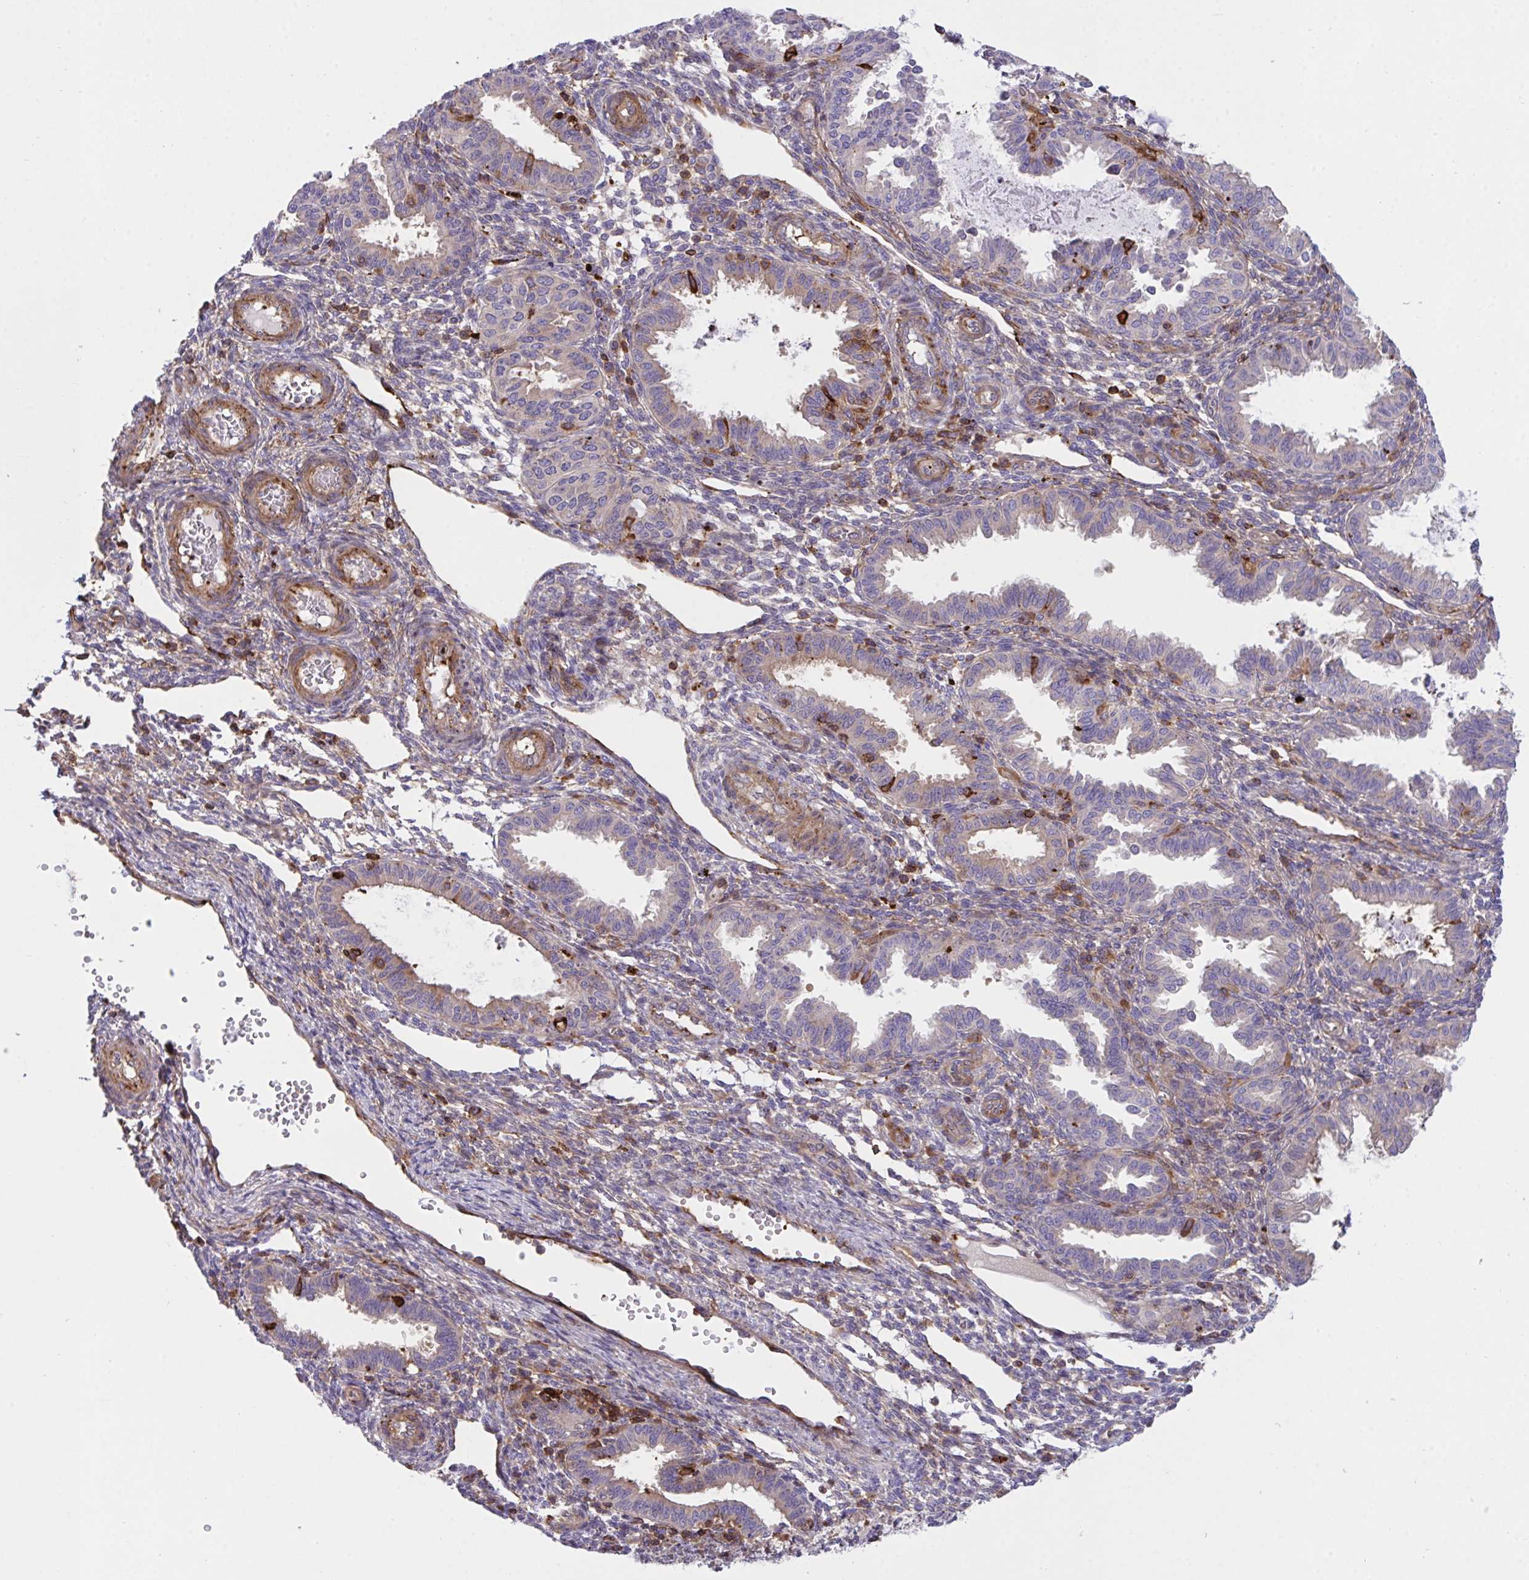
{"staining": {"intensity": "weak", "quantity": "25%-75%", "location": "cytoplasmic/membranous"}, "tissue": "endometrium", "cell_type": "Cells in endometrial stroma", "image_type": "normal", "snomed": [{"axis": "morphology", "description": "Normal tissue, NOS"}, {"axis": "topography", "description": "Endometrium"}], "caption": "This micrograph demonstrates benign endometrium stained with immunohistochemistry (IHC) to label a protein in brown. The cytoplasmic/membranous of cells in endometrial stroma show weak positivity for the protein. Nuclei are counter-stained blue.", "gene": "PPIH", "patient": {"sex": "female", "age": 33}}